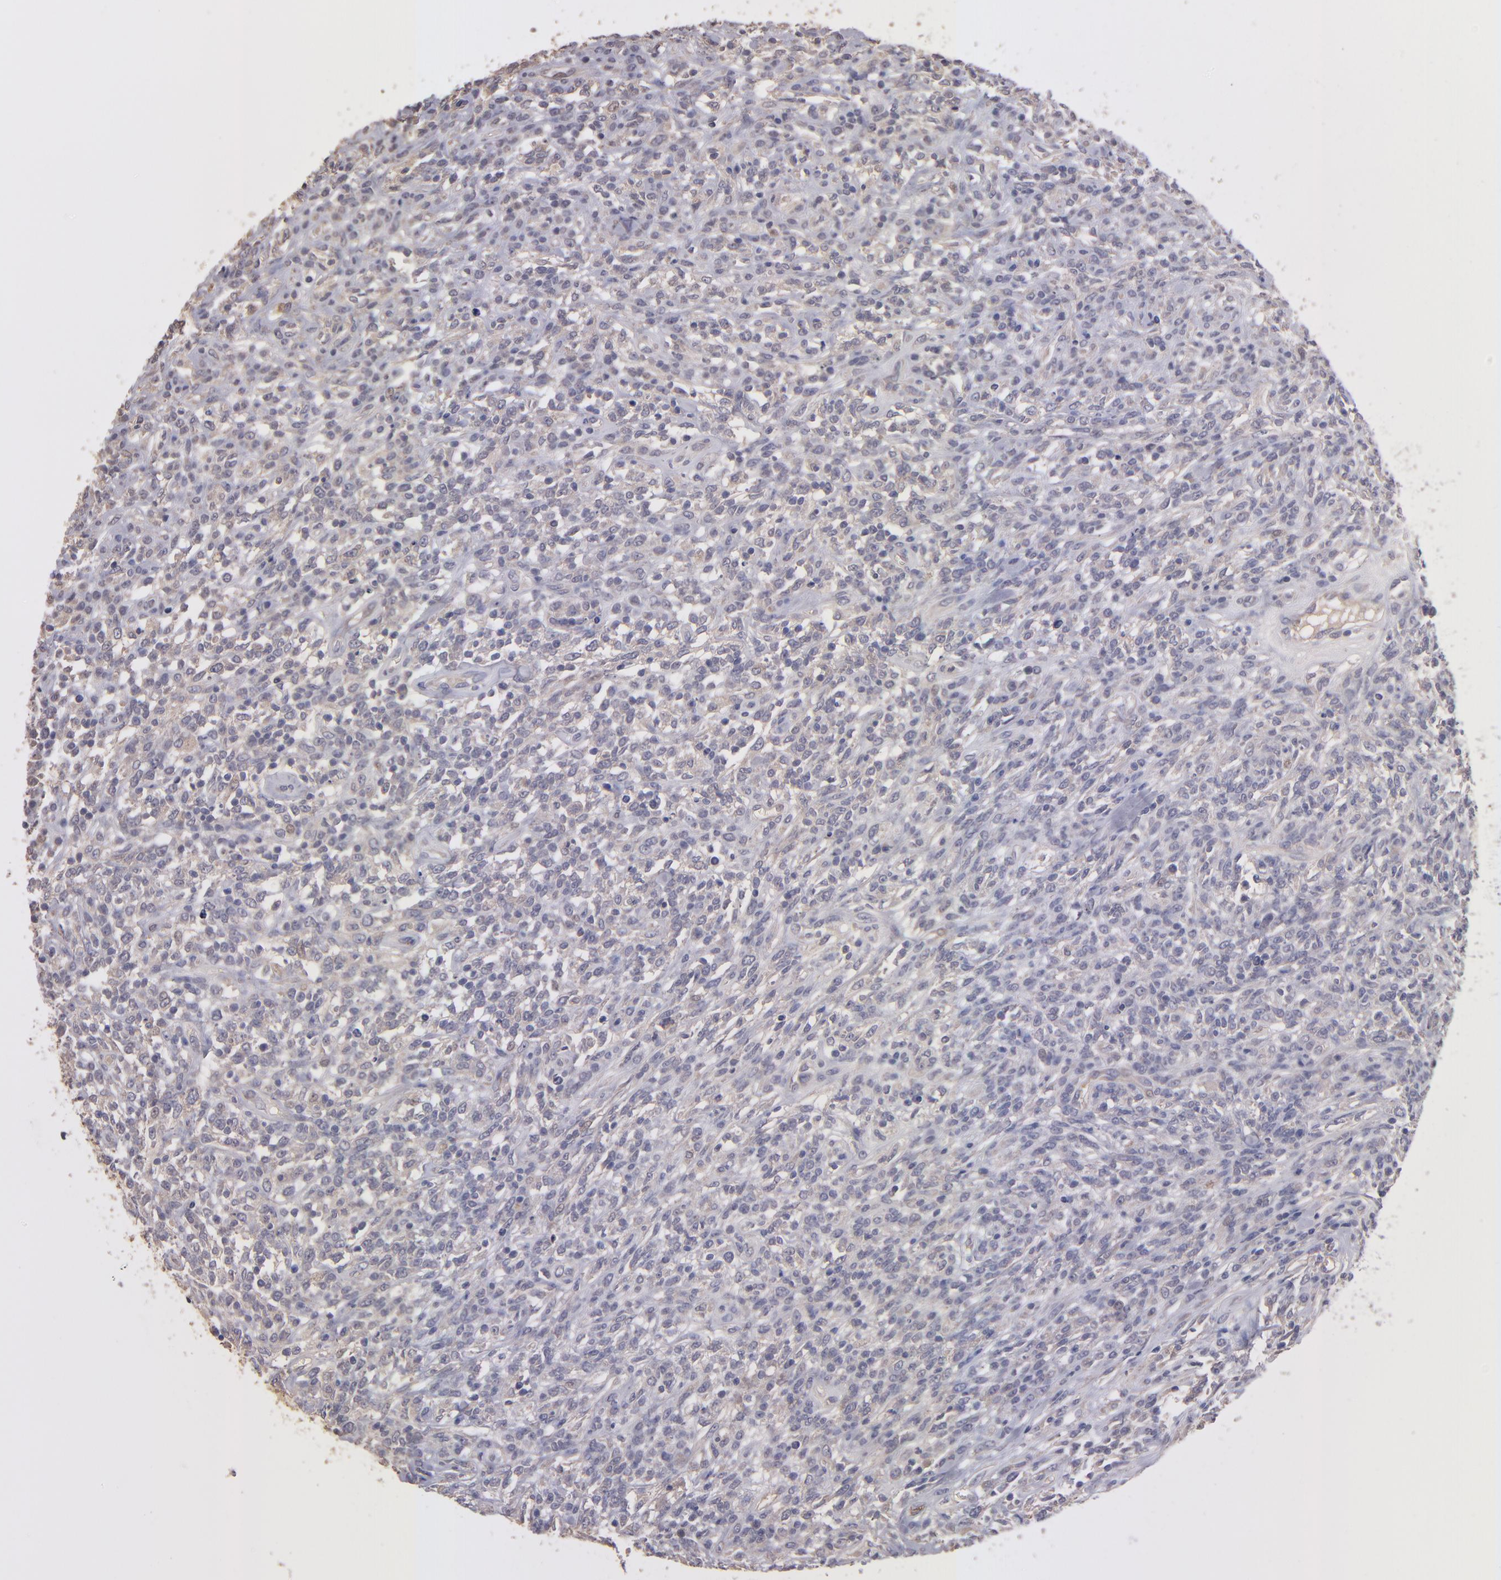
{"staining": {"intensity": "negative", "quantity": "none", "location": "none"}, "tissue": "lymphoma", "cell_type": "Tumor cells", "image_type": "cancer", "snomed": [{"axis": "morphology", "description": "Malignant lymphoma, non-Hodgkin's type, High grade"}, {"axis": "topography", "description": "Lymph node"}], "caption": "Tumor cells are negative for brown protein staining in lymphoma.", "gene": "GNAZ", "patient": {"sex": "female", "age": 73}}